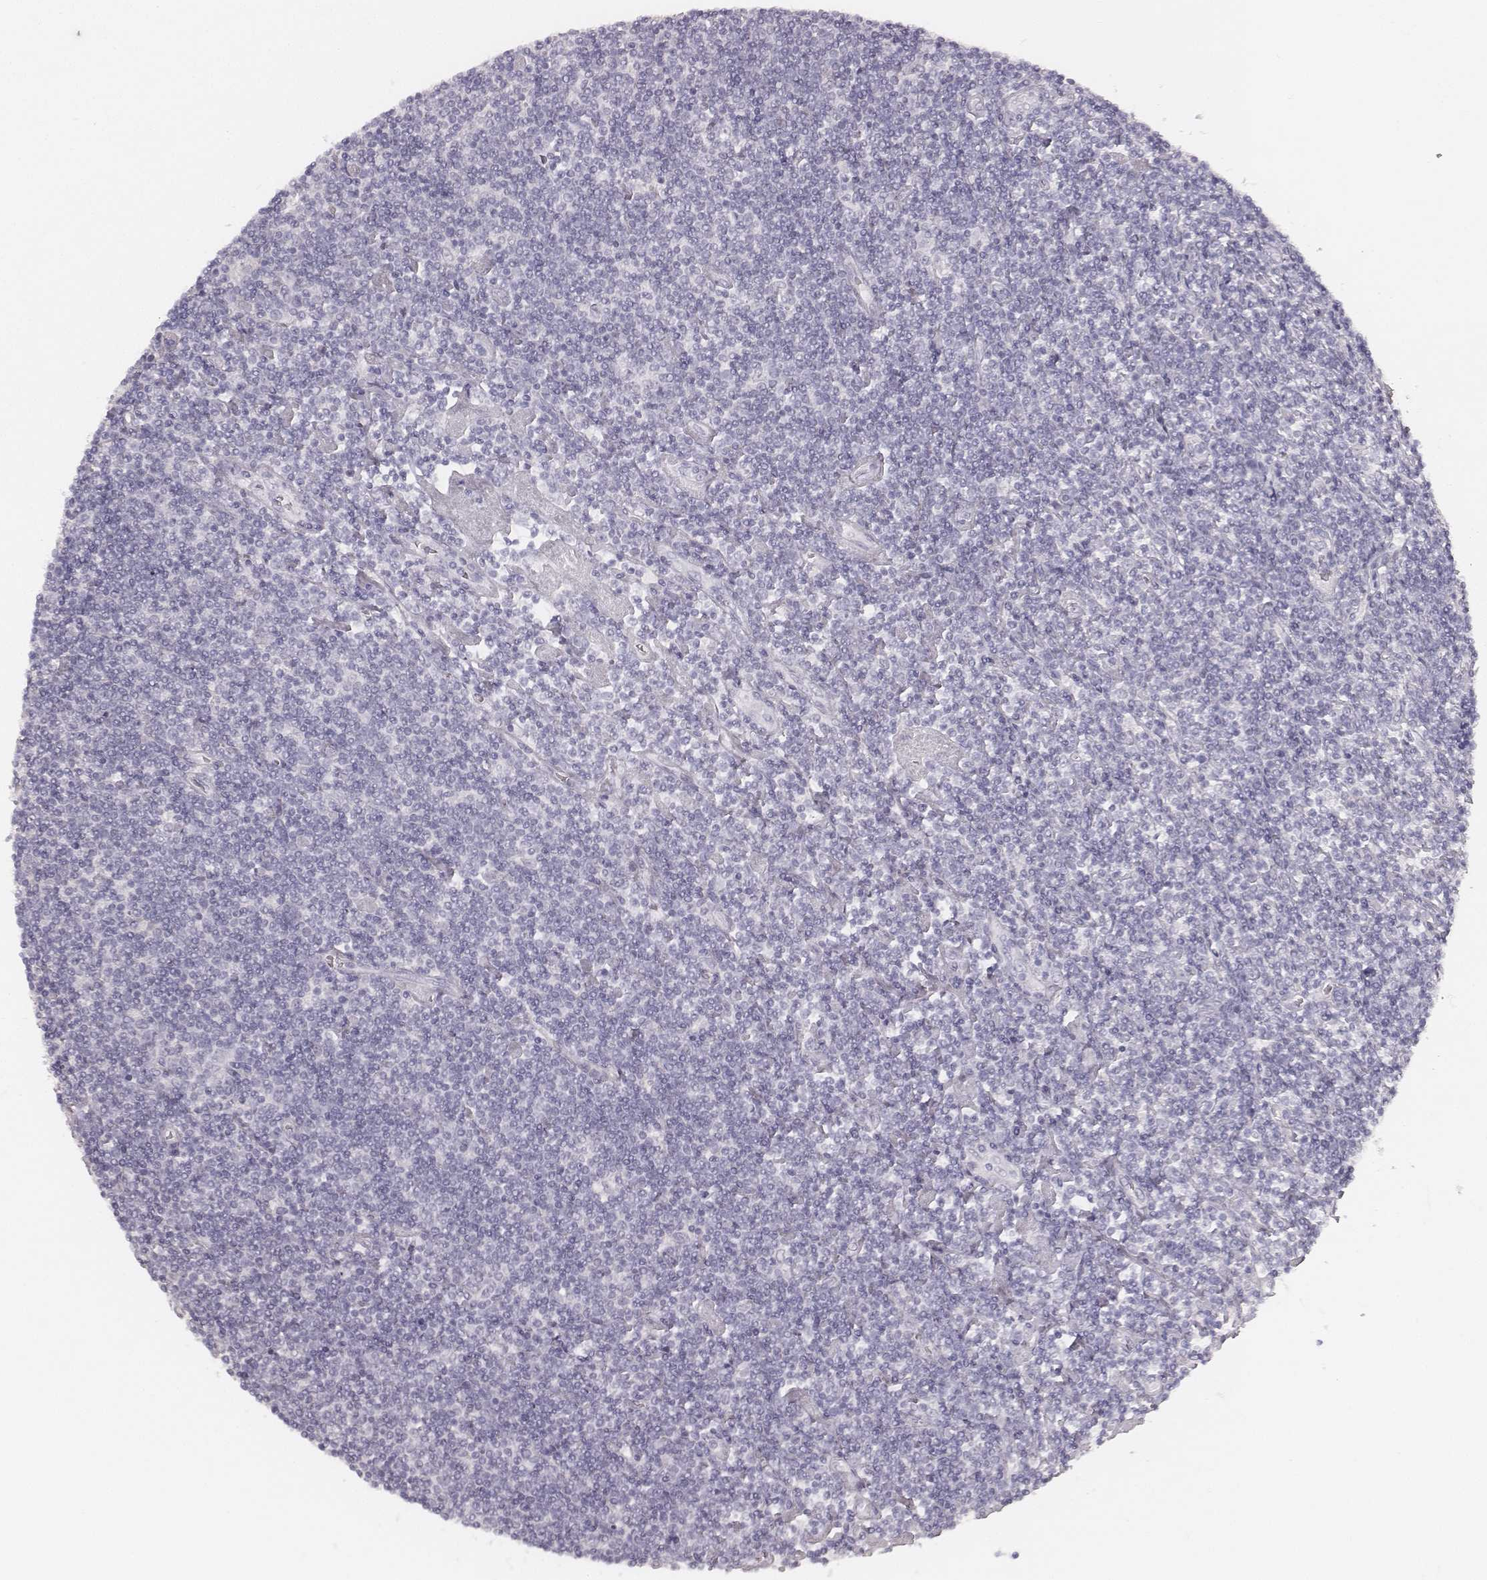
{"staining": {"intensity": "negative", "quantity": "none", "location": "none"}, "tissue": "lymphoma", "cell_type": "Tumor cells", "image_type": "cancer", "snomed": [{"axis": "morphology", "description": "Hodgkin's disease, NOS"}, {"axis": "topography", "description": "Lymph node"}], "caption": "This is an immunohistochemistry image of human Hodgkin's disease. There is no expression in tumor cells.", "gene": "KRT31", "patient": {"sex": "male", "age": 40}}